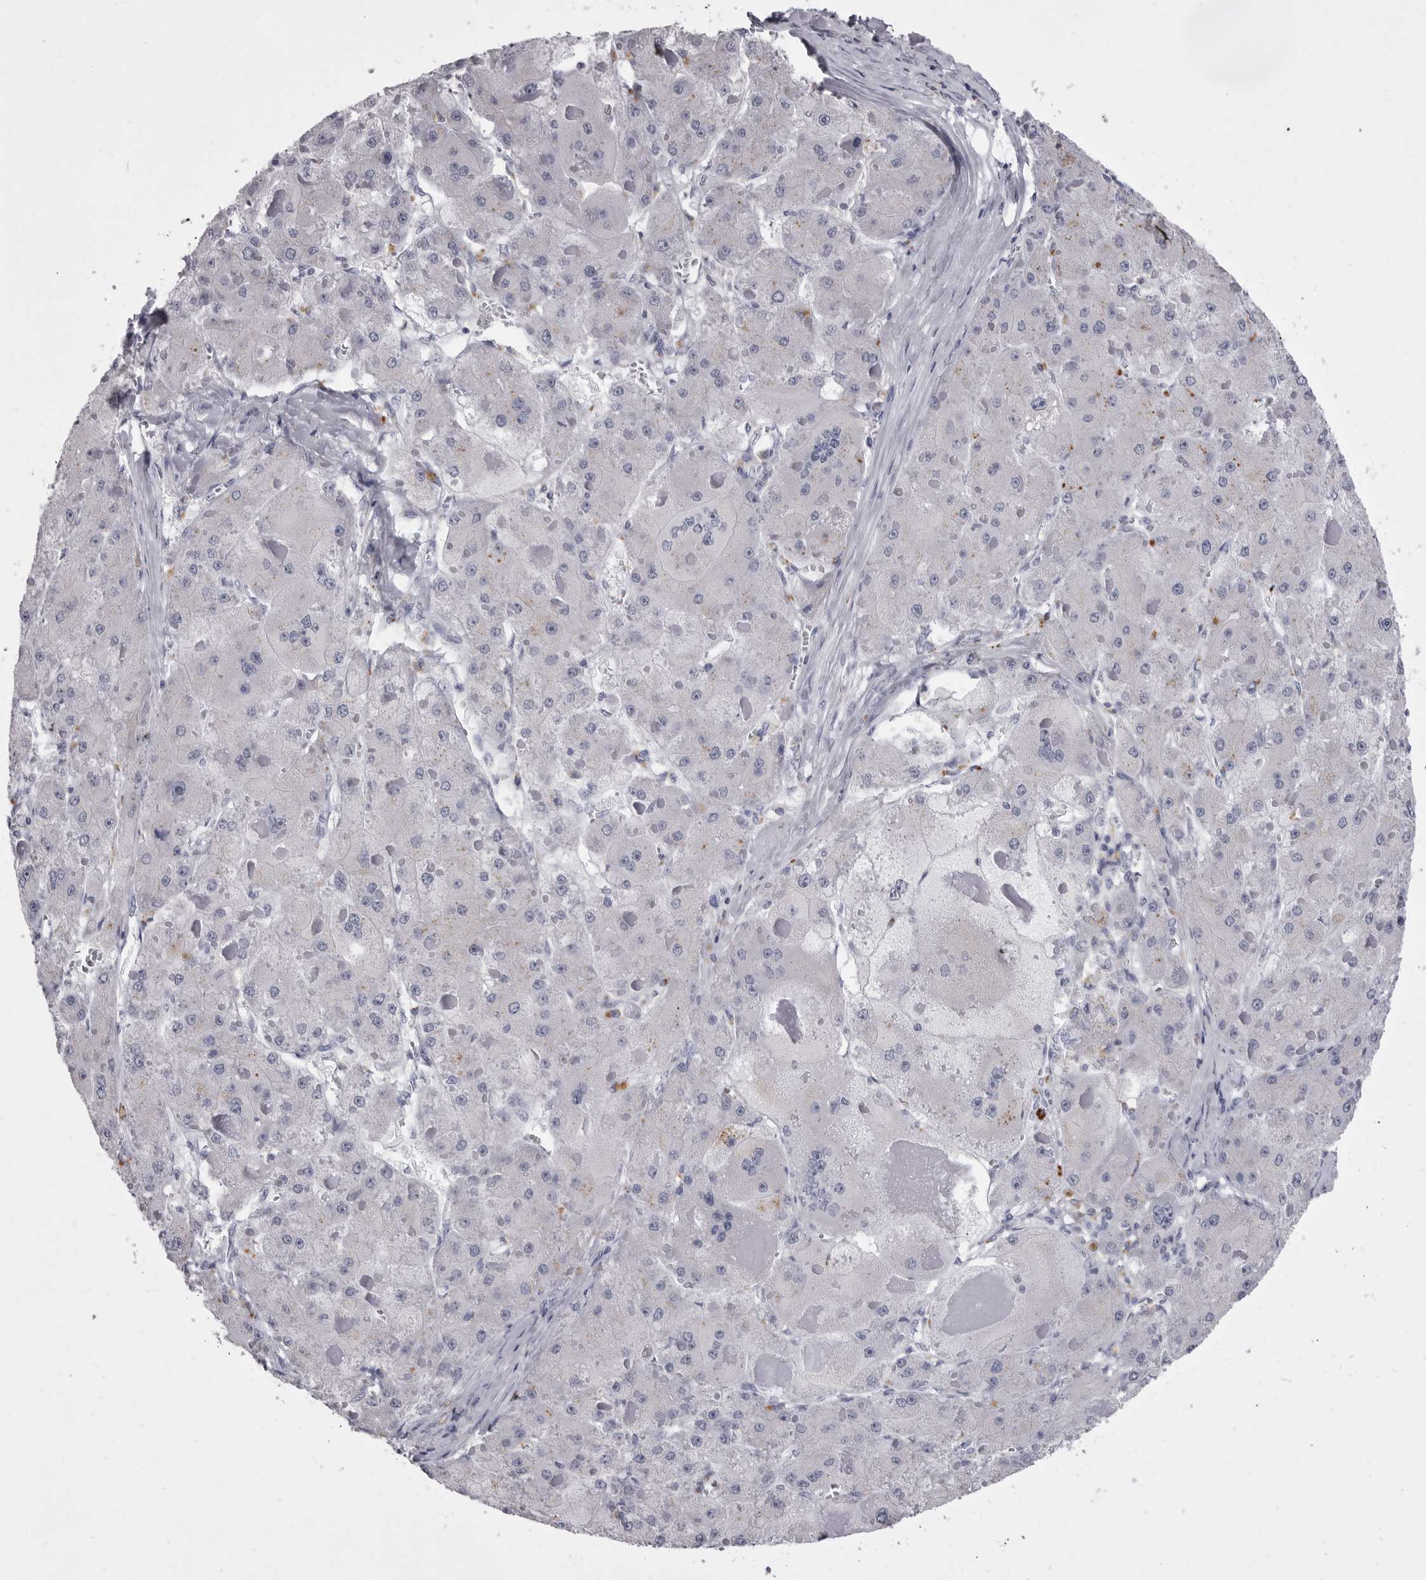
{"staining": {"intensity": "negative", "quantity": "none", "location": "none"}, "tissue": "liver cancer", "cell_type": "Tumor cells", "image_type": "cancer", "snomed": [{"axis": "morphology", "description": "Carcinoma, Hepatocellular, NOS"}, {"axis": "topography", "description": "Liver"}], "caption": "An image of human liver hepatocellular carcinoma is negative for staining in tumor cells.", "gene": "ANK2", "patient": {"sex": "female", "age": 73}}